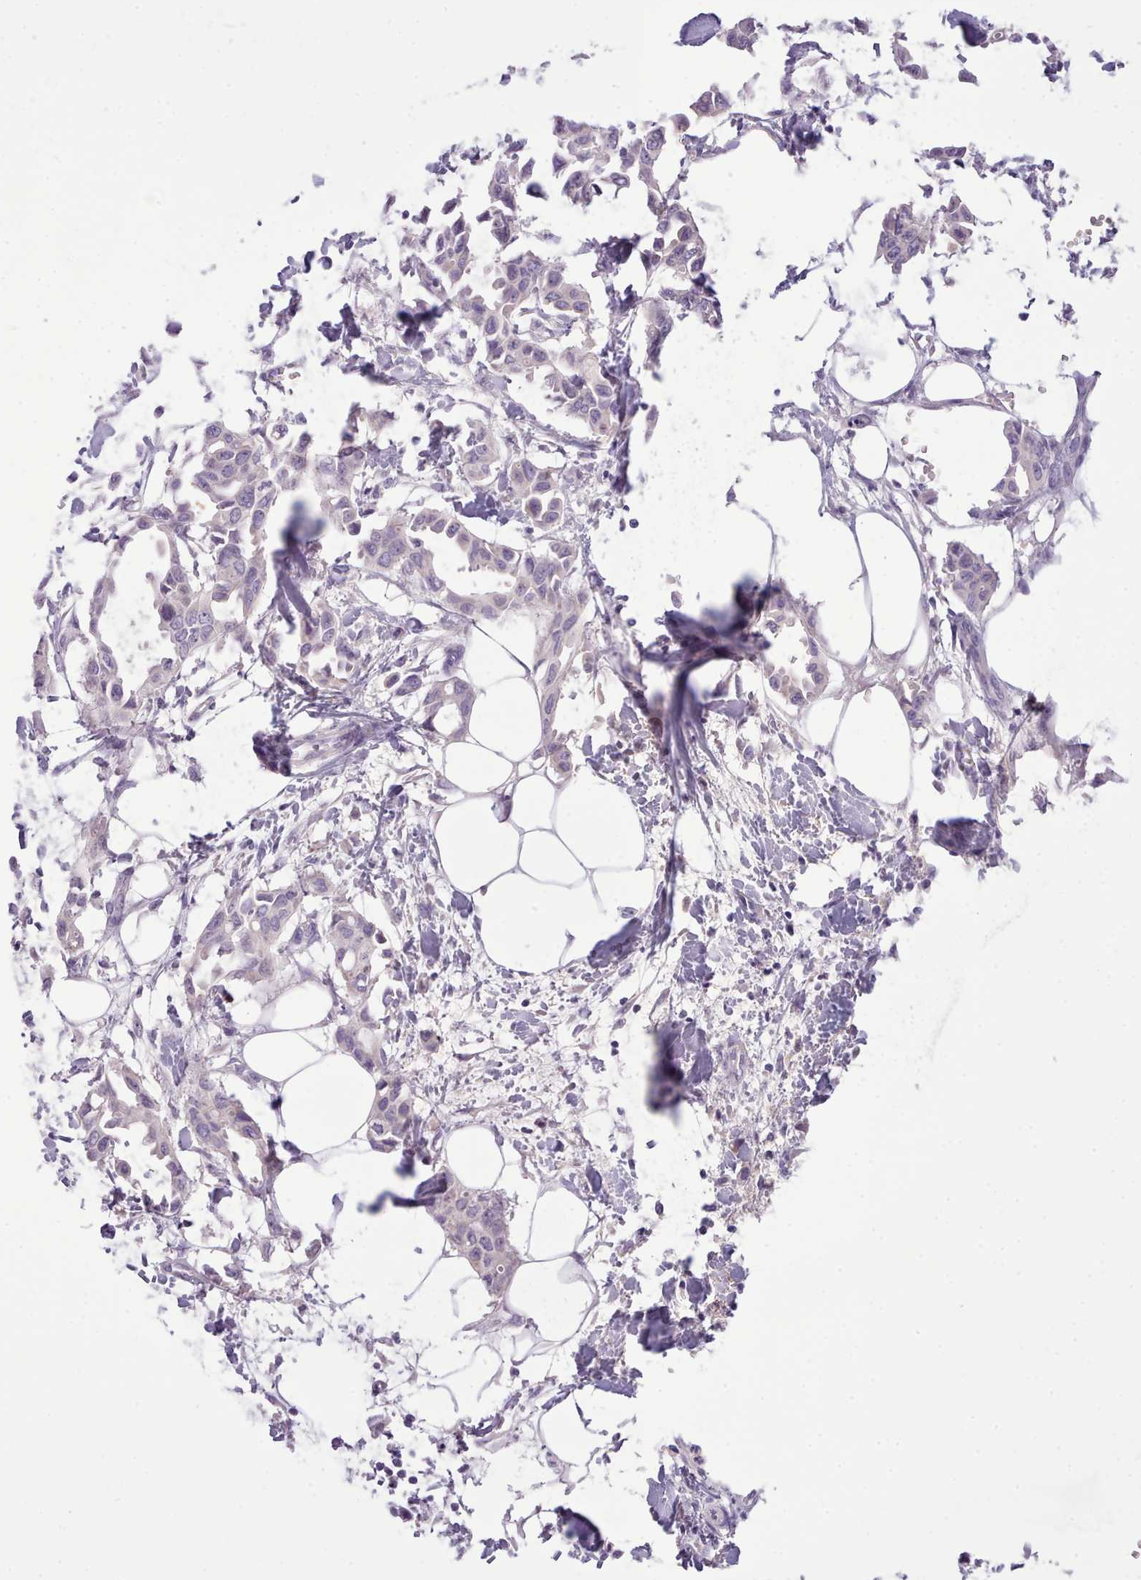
{"staining": {"intensity": "negative", "quantity": "none", "location": "none"}, "tissue": "breast cancer", "cell_type": "Tumor cells", "image_type": "cancer", "snomed": [{"axis": "morphology", "description": "Duct carcinoma"}, {"axis": "topography", "description": "Breast"}], "caption": "Tumor cells show no significant staining in breast invasive ductal carcinoma. (Stains: DAB IHC with hematoxylin counter stain, Microscopy: brightfield microscopy at high magnification).", "gene": "CYP2A13", "patient": {"sex": "female", "age": 41}}